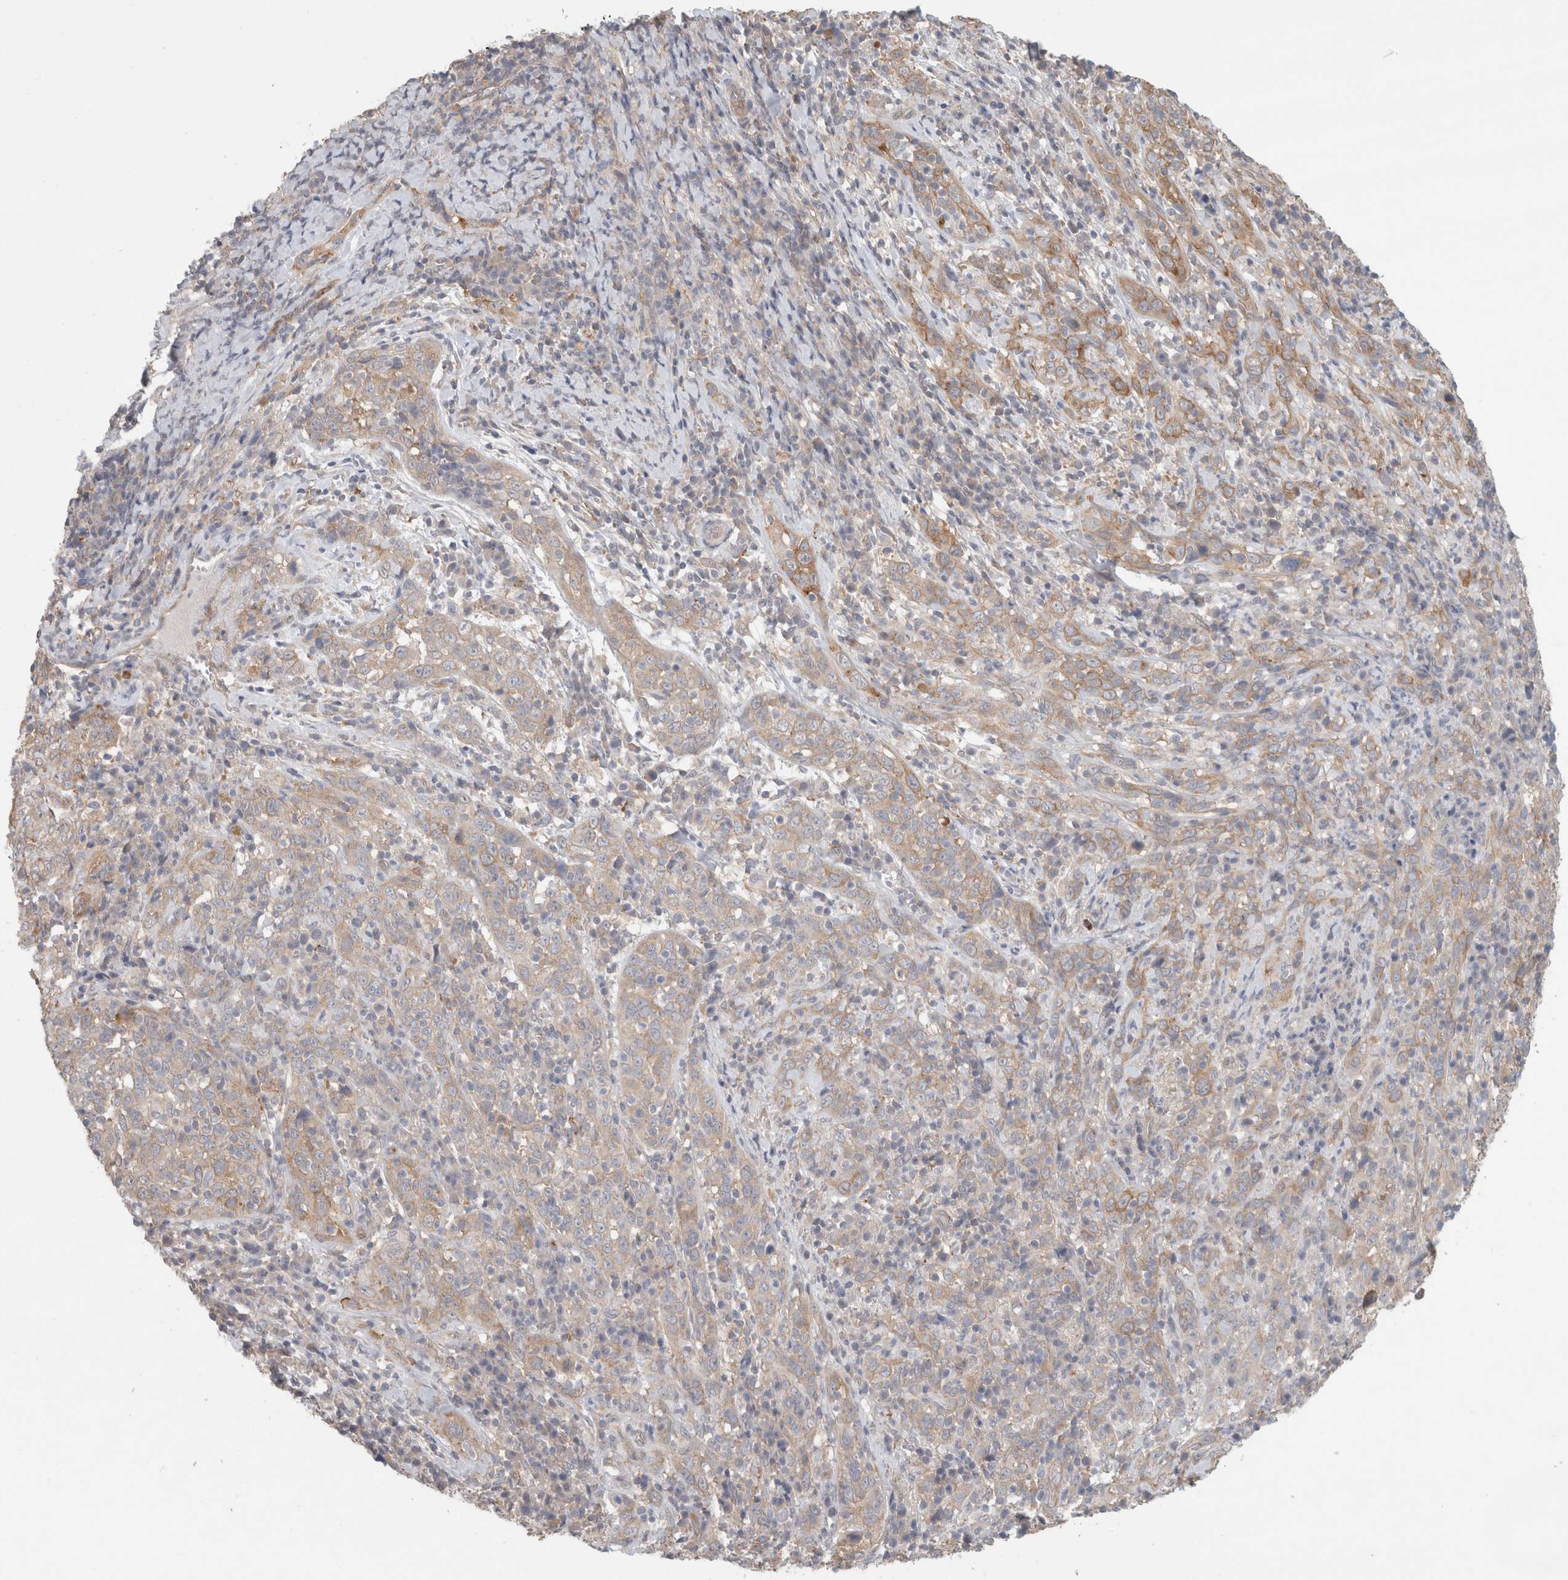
{"staining": {"intensity": "moderate", "quantity": "<25%", "location": "cytoplasmic/membranous"}, "tissue": "cervical cancer", "cell_type": "Tumor cells", "image_type": "cancer", "snomed": [{"axis": "morphology", "description": "Squamous cell carcinoma, NOS"}, {"axis": "topography", "description": "Cervix"}], "caption": "The histopathology image reveals staining of cervical cancer (squamous cell carcinoma), revealing moderate cytoplasmic/membranous protein positivity (brown color) within tumor cells.", "gene": "RASAL2", "patient": {"sex": "female", "age": 46}}